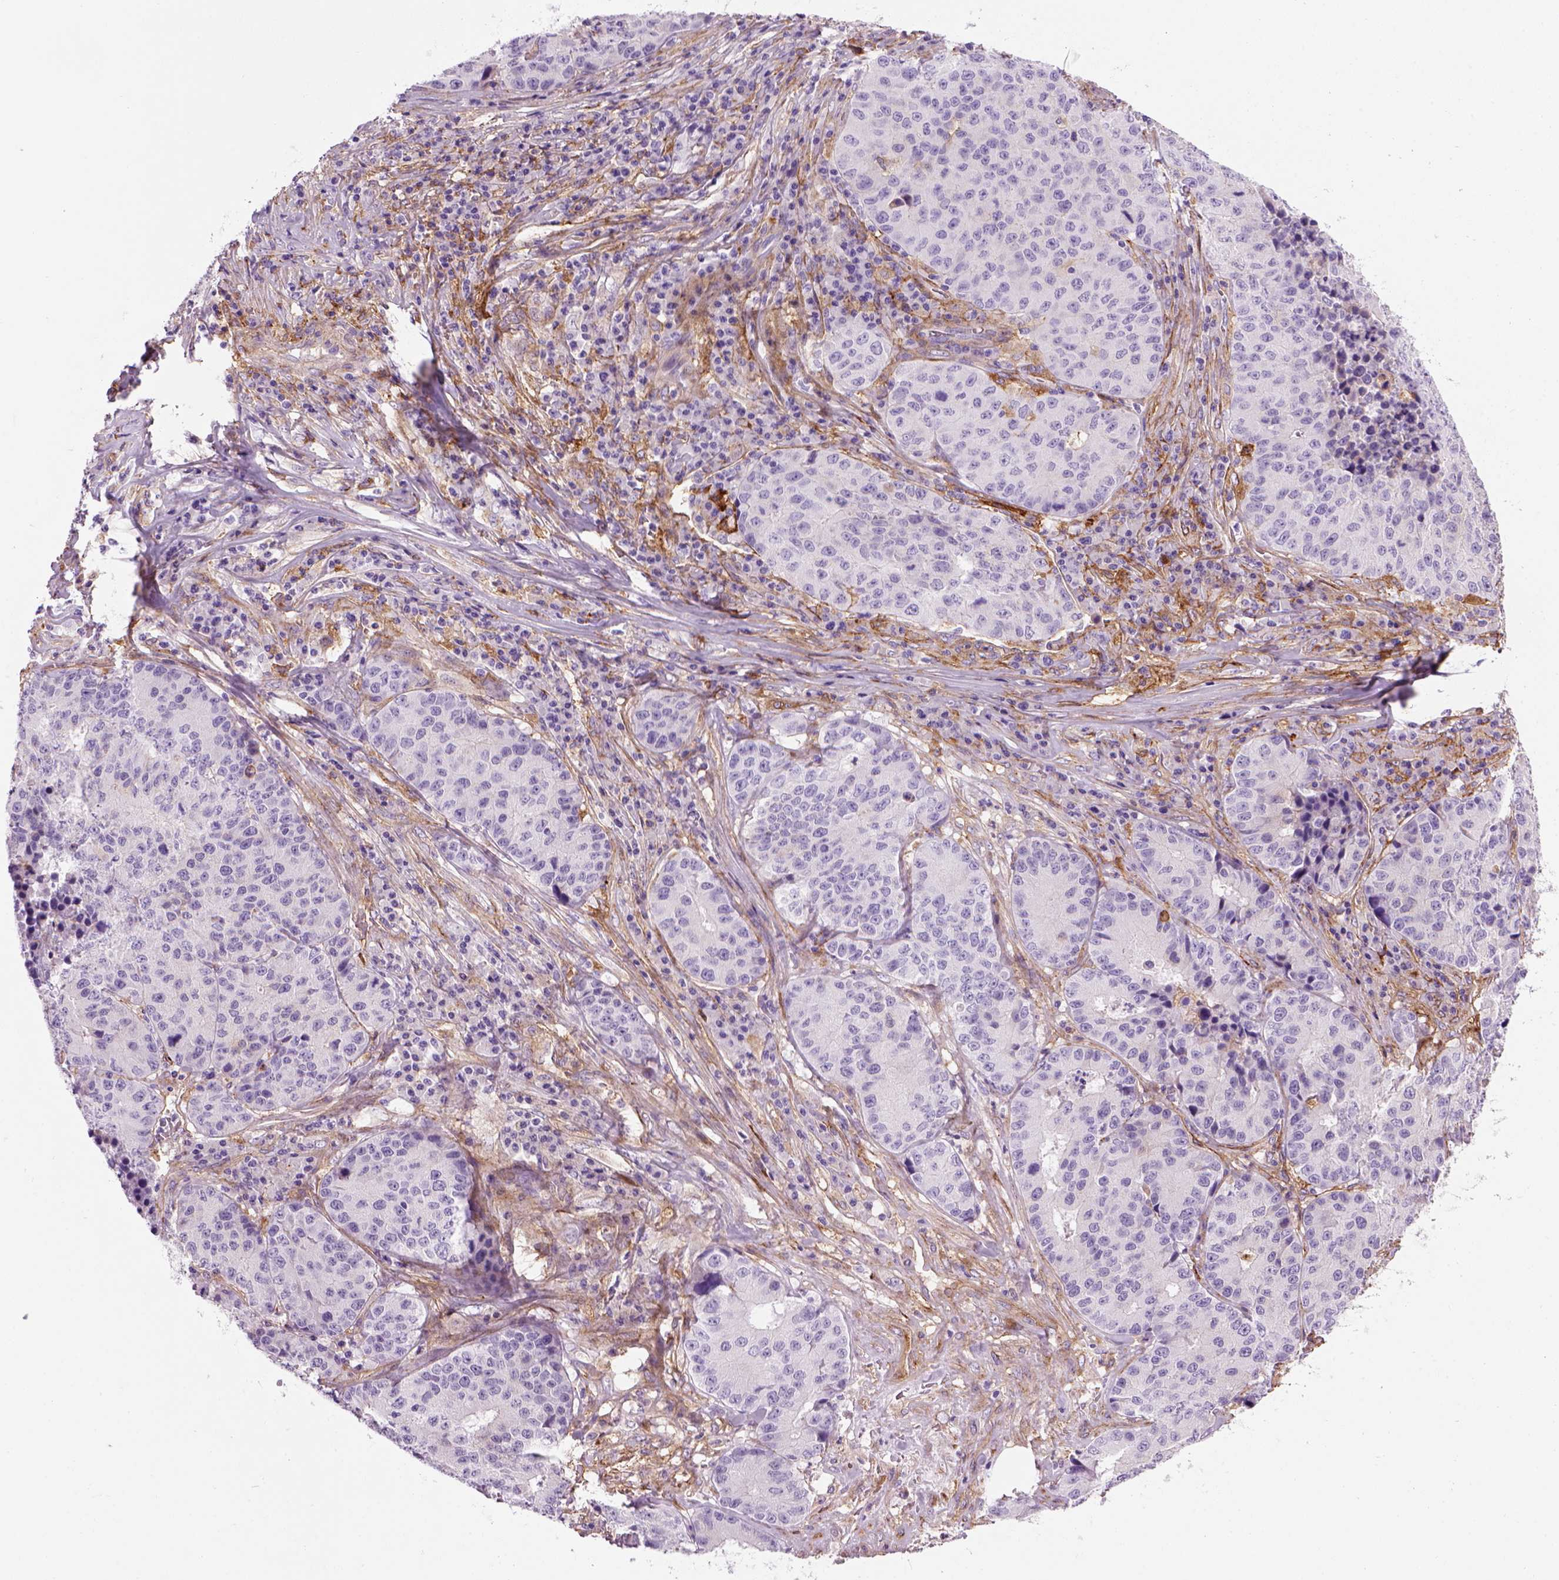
{"staining": {"intensity": "negative", "quantity": "none", "location": "none"}, "tissue": "stomach cancer", "cell_type": "Tumor cells", "image_type": "cancer", "snomed": [{"axis": "morphology", "description": "Adenocarcinoma, NOS"}, {"axis": "topography", "description": "Stomach"}], "caption": "High power microscopy micrograph of an immunohistochemistry image of stomach adenocarcinoma, revealing no significant expression in tumor cells.", "gene": "MARCKS", "patient": {"sex": "male", "age": 71}}